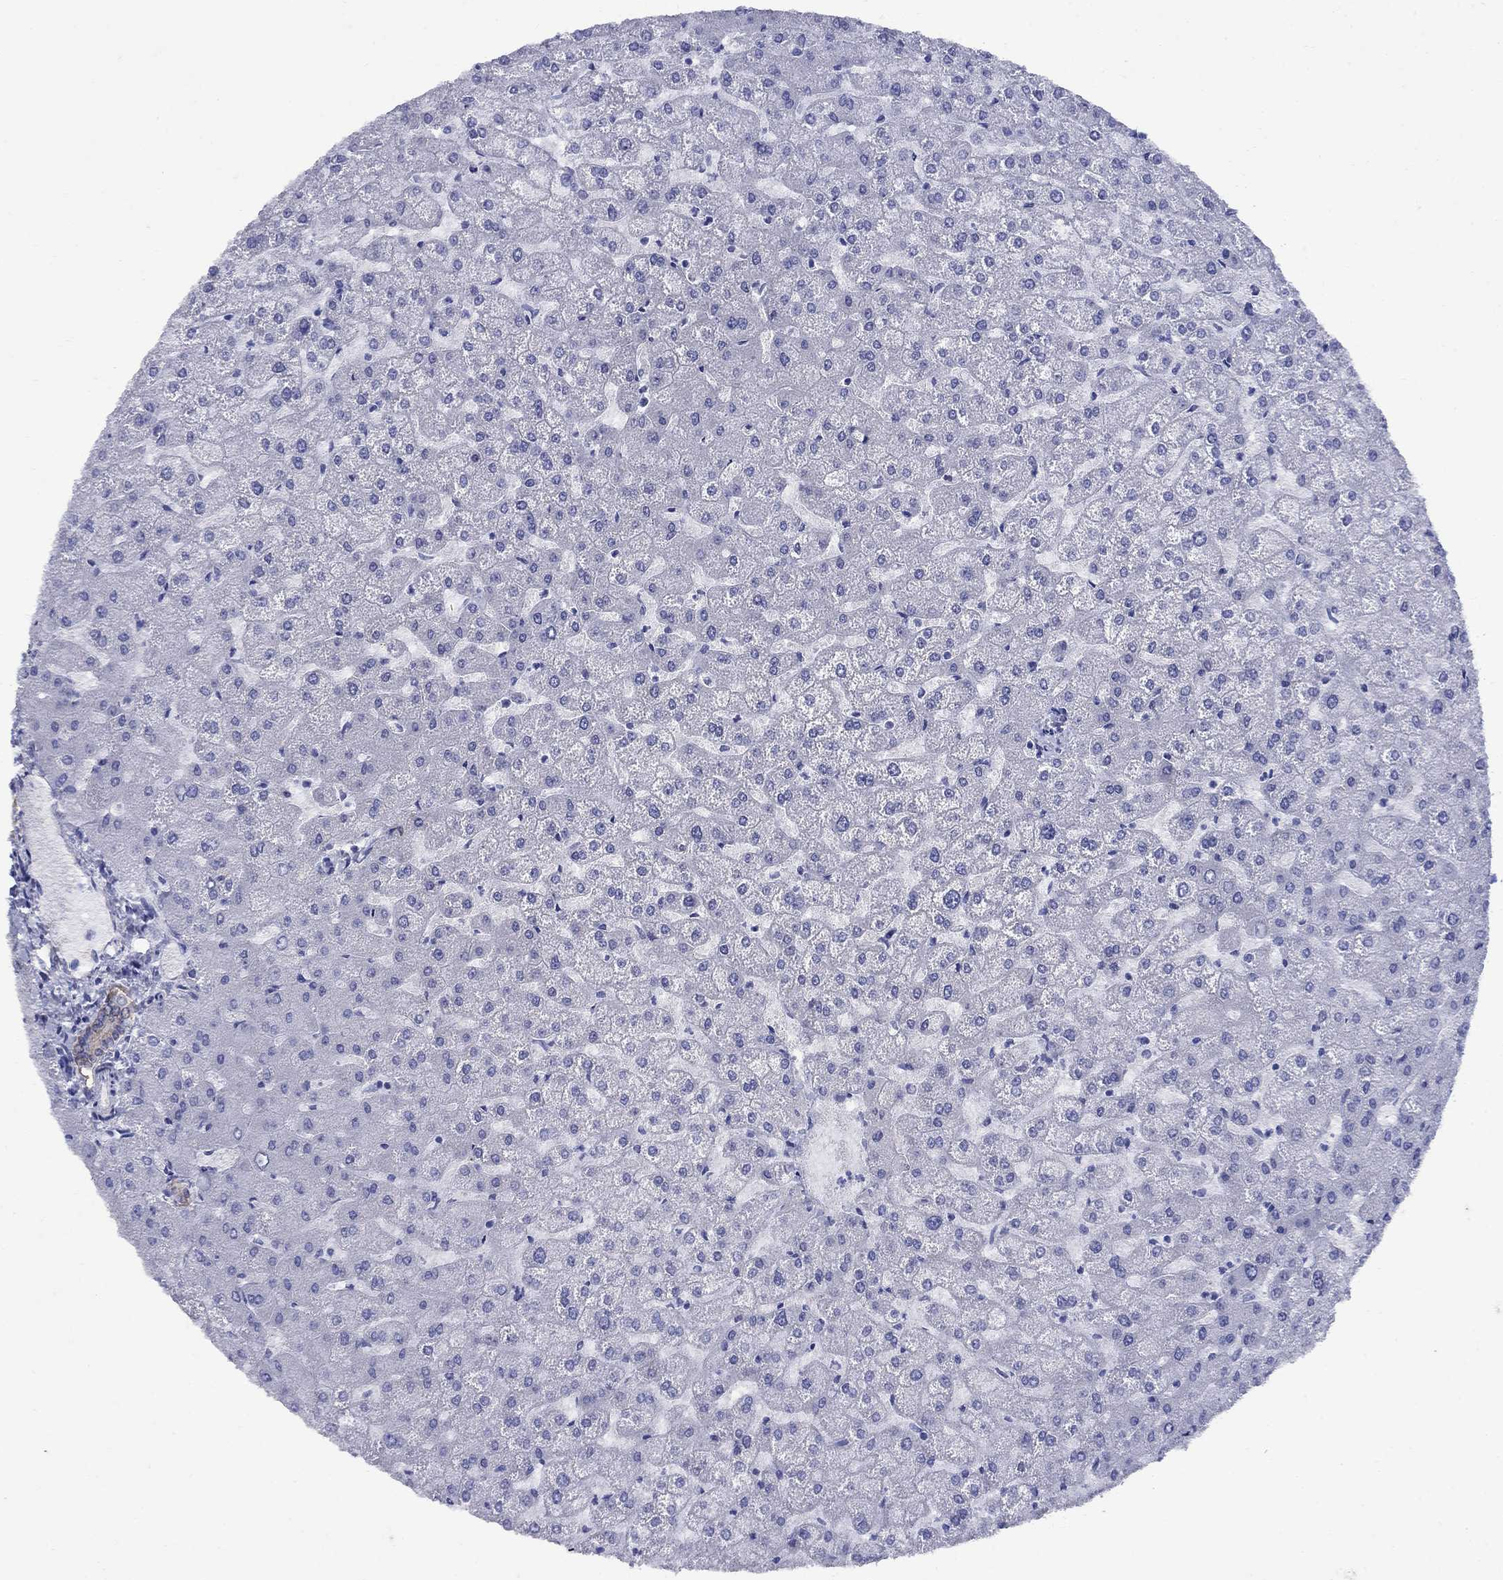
{"staining": {"intensity": "negative", "quantity": "none", "location": "none"}, "tissue": "liver", "cell_type": "Cholangiocytes", "image_type": "normal", "snomed": [{"axis": "morphology", "description": "Normal tissue, NOS"}, {"axis": "topography", "description": "Liver"}], "caption": "A micrograph of liver stained for a protein demonstrates no brown staining in cholangiocytes.", "gene": "CD1A", "patient": {"sex": "female", "age": 32}}